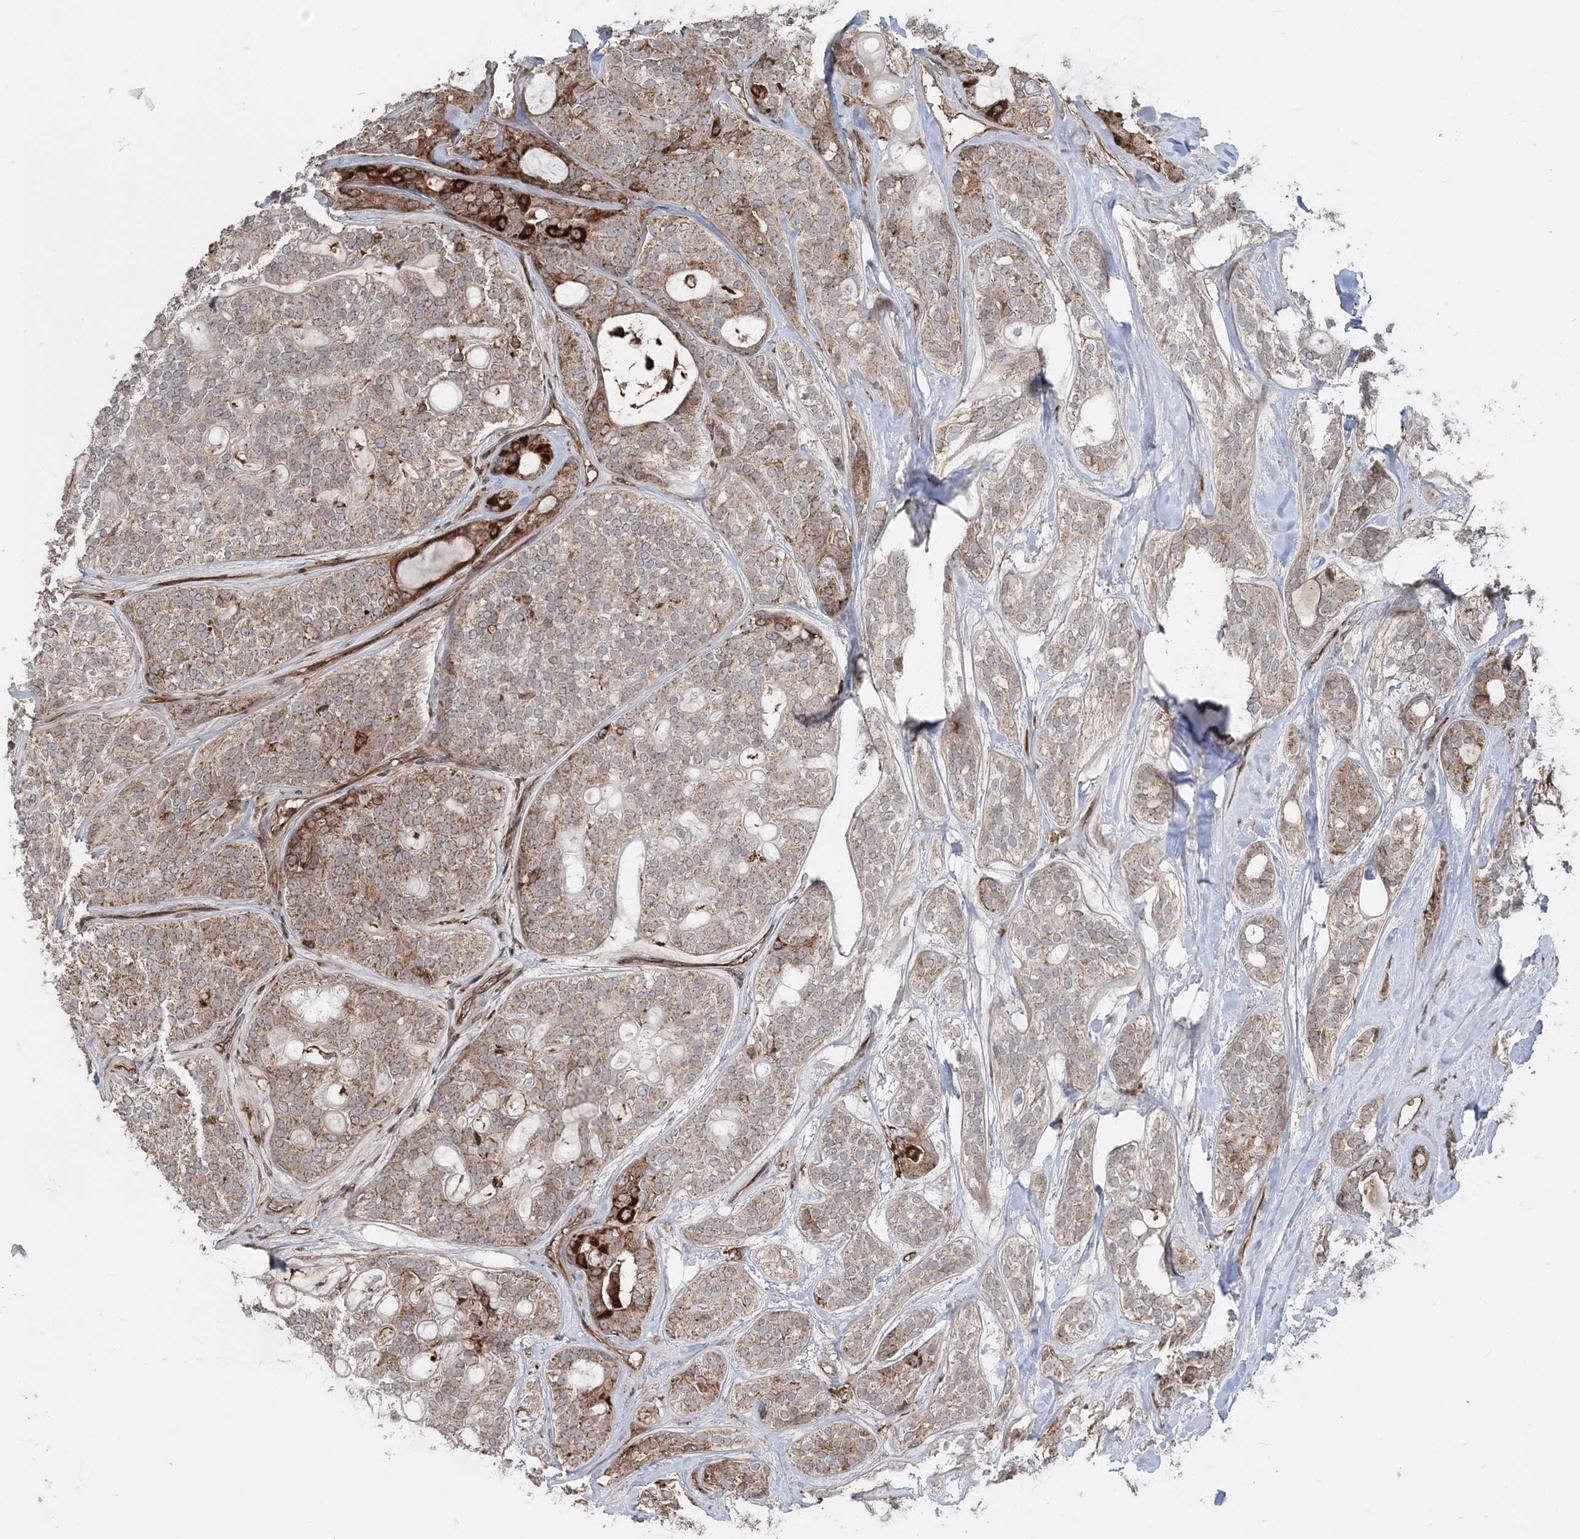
{"staining": {"intensity": "moderate", "quantity": ">75%", "location": "cytoplasmic/membranous"}, "tissue": "head and neck cancer", "cell_type": "Tumor cells", "image_type": "cancer", "snomed": [{"axis": "morphology", "description": "Adenocarcinoma, NOS"}, {"axis": "topography", "description": "Head-Neck"}], "caption": "Moderate cytoplasmic/membranous staining is appreciated in about >75% of tumor cells in adenocarcinoma (head and neck).", "gene": "LRPPRC", "patient": {"sex": "male", "age": 66}}